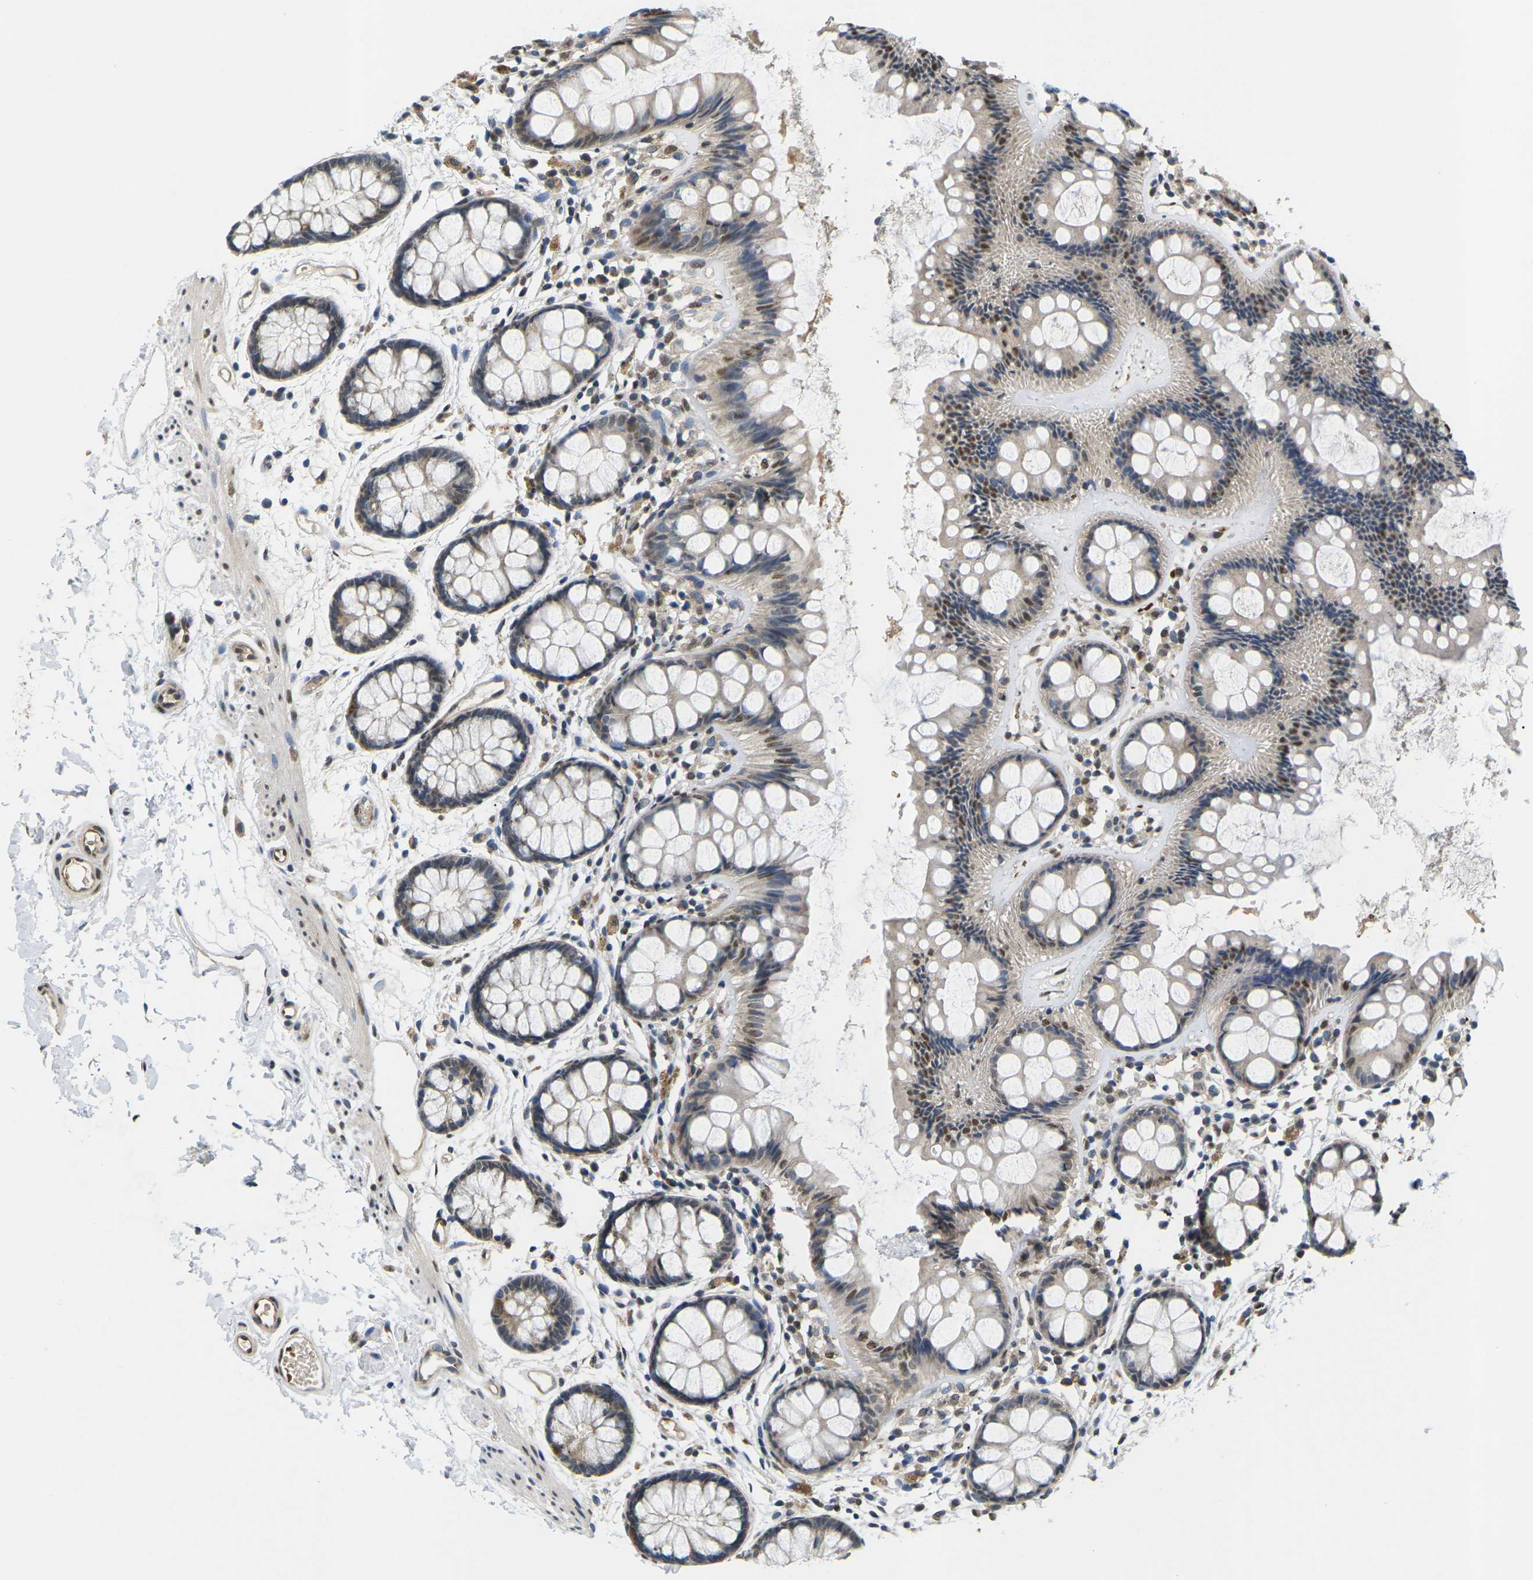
{"staining": {"intensity": "moderate", "quantity": "<25%", "location": "cytoplasmic/membranous,nuclear"}, "tissue": "rectum", "cell_type": "Glandular cells", "image_type": "normal", "snomed": [{"axis": "morphology", "description": "Normal tissue, NOS"}, {"axis": "topography", "description": "Rectum"}], "caption": "DAB (3,3'-diaminobenzidine) immunohistochemical staining of unremarkable human rectum exhibits moderate cytoplasmic/membranous,nuclear protein positivity in approximately <25% of glandular cells. (brown staining indicates protein expression, while blue staining denotes nuclei).", "gene": "ERBB4", "patient": {"sex": "female", "age": 66}}